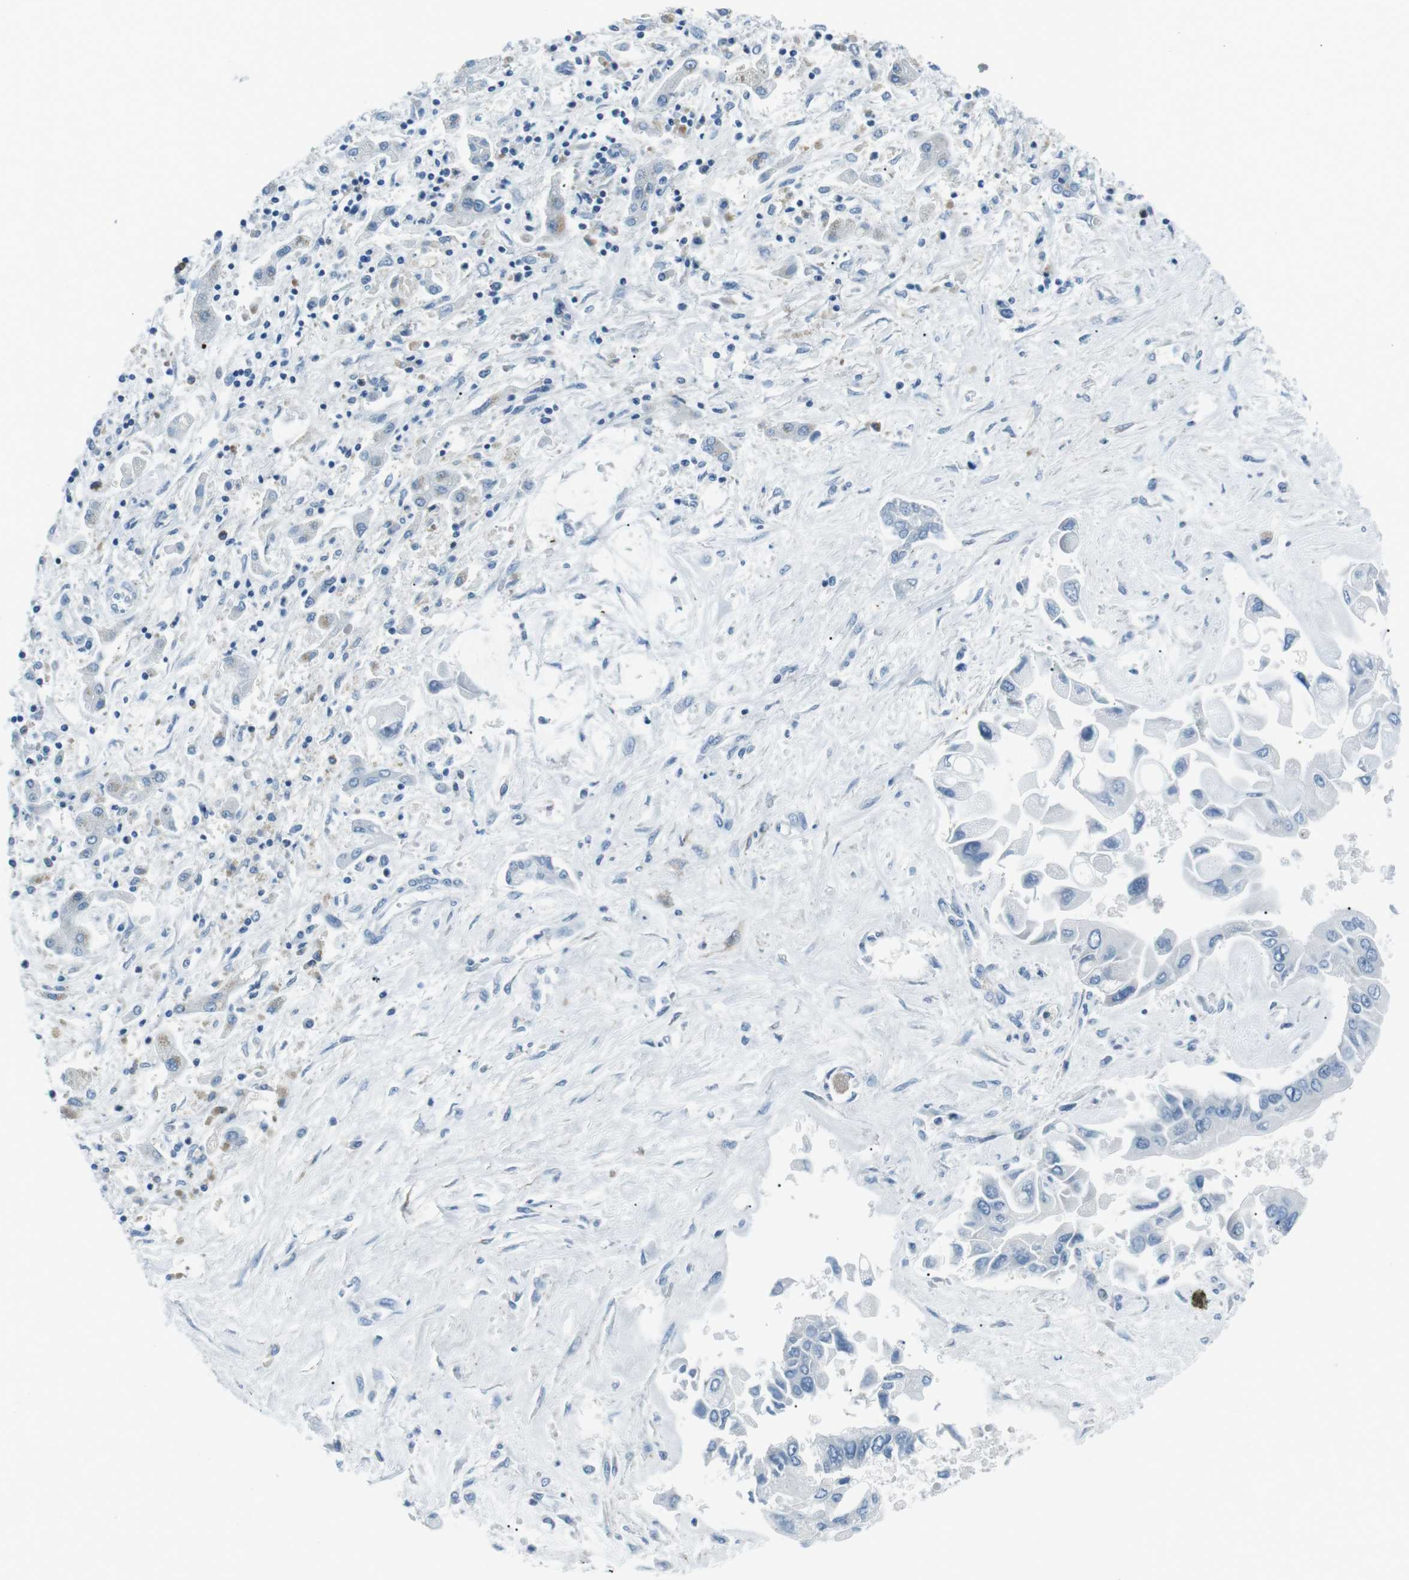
{"staining": {"intensity": "negative", "quantity": "none", "location": "none"}, "tissue": "liver cancer", "cell_type": "Tumor cells", "image_type": "cancer", "snomed": [{"axis": "morphology", "description": "Cholangiocarcinoma"}, {"axis": "topography", "description": "Liver"}], "caption": "Immunohistochemistry (IHC) micrograph of neoplastic tissue: human cholangiocarcinoma (liver) stained with DAB (3,3'-diaminobenzidine) reveals no significant protein staining in tumor cells.", "gene": "CSF2RA", "patient": {"sex": "male", "age": 50}}